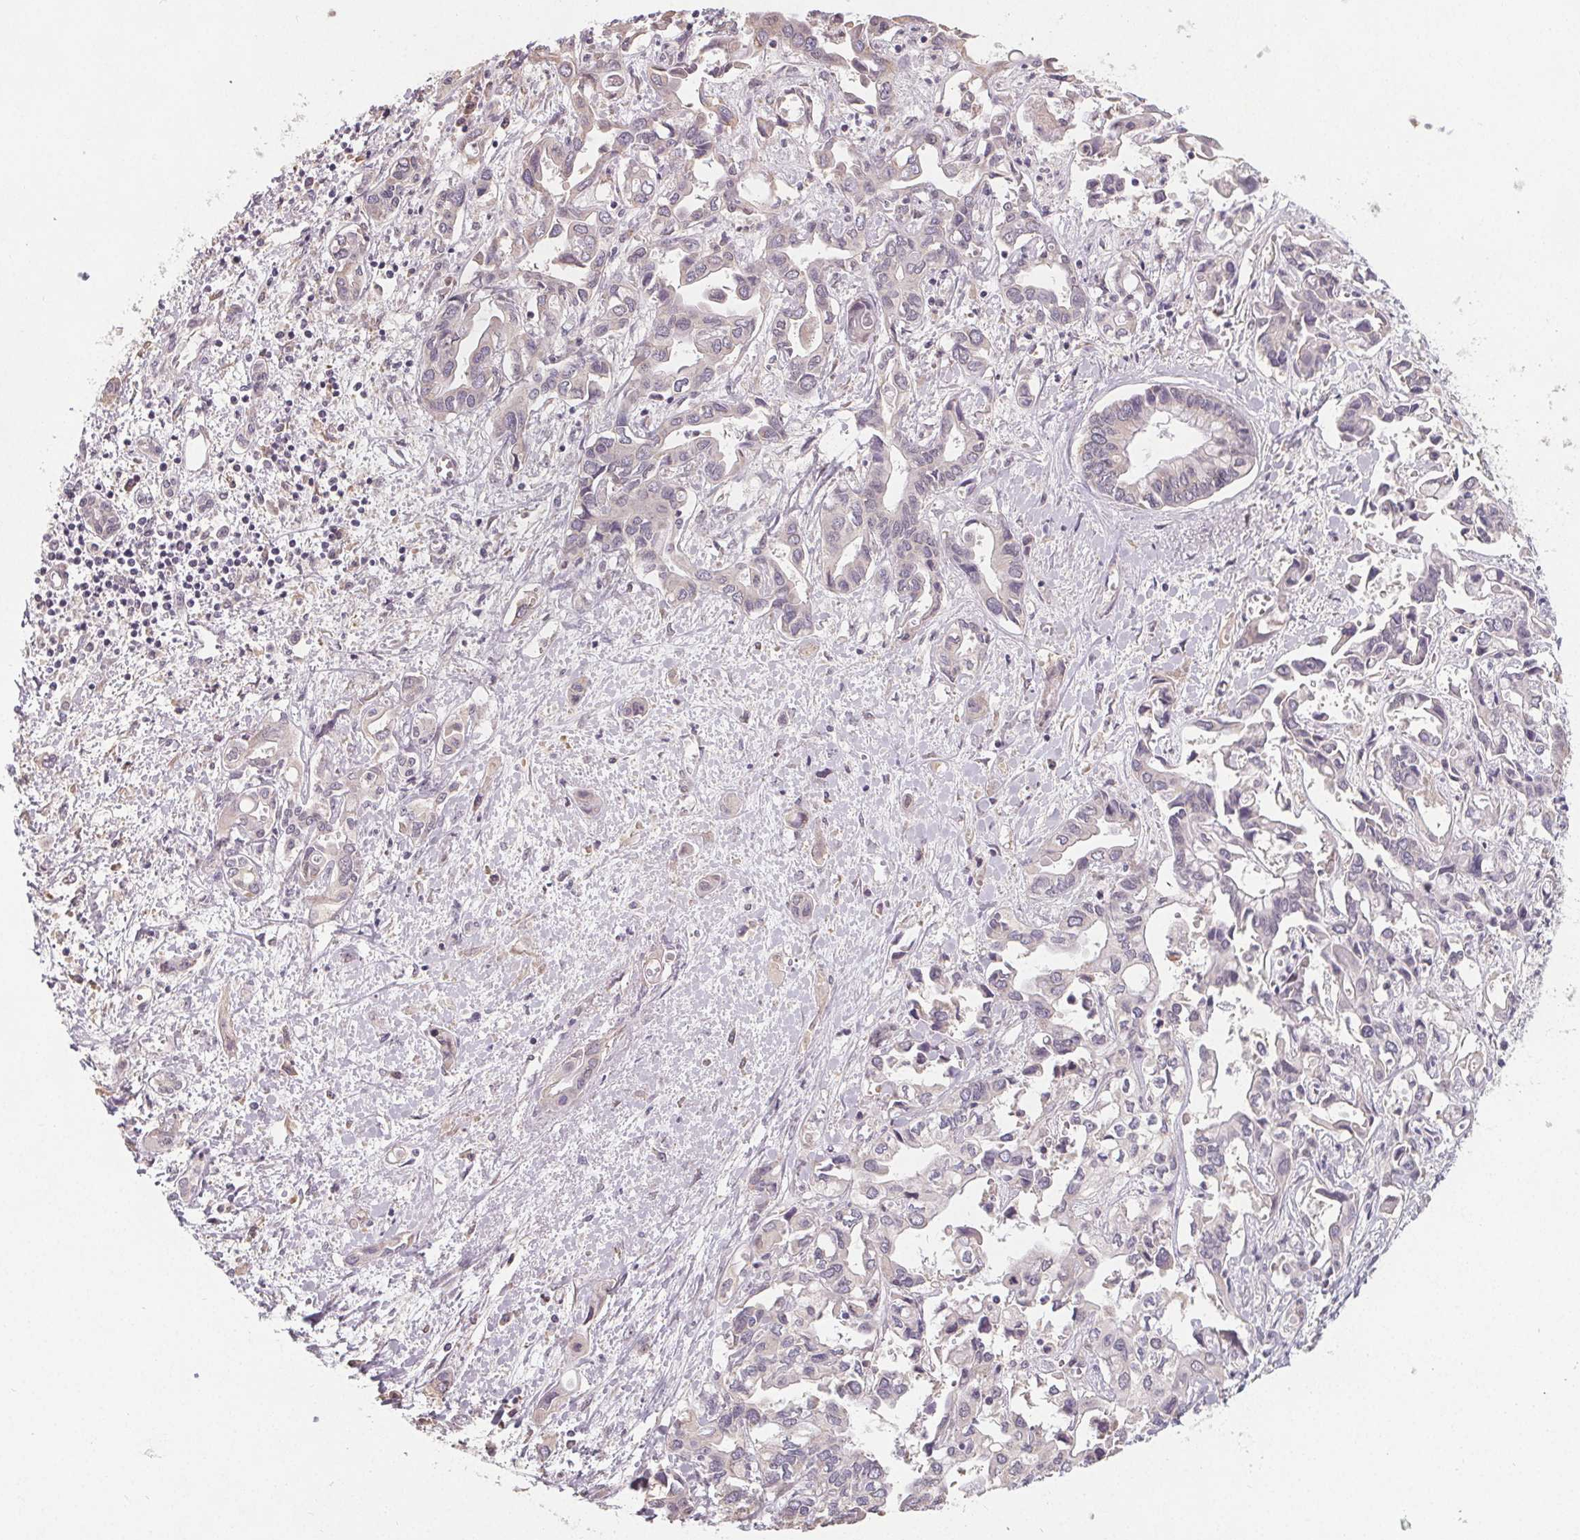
{"staining": {"intensity": "negative", "quantity": "none", "location": "none"}, "tissue": "liver cancer", "cell_type": "Tumor cells", "image_type": "cancer", "snomed": [{"axis": "morphology", "description": "Cholangiocarcinoma"}, {"axis": "topography", "description": "Liver"}], "caption": "Tumor cells show no significant protein positivity in liver cancer (cholangiocarcinoma).", "gene": "SLC26A2", "patient": {"sex": "female", "age": 64}}